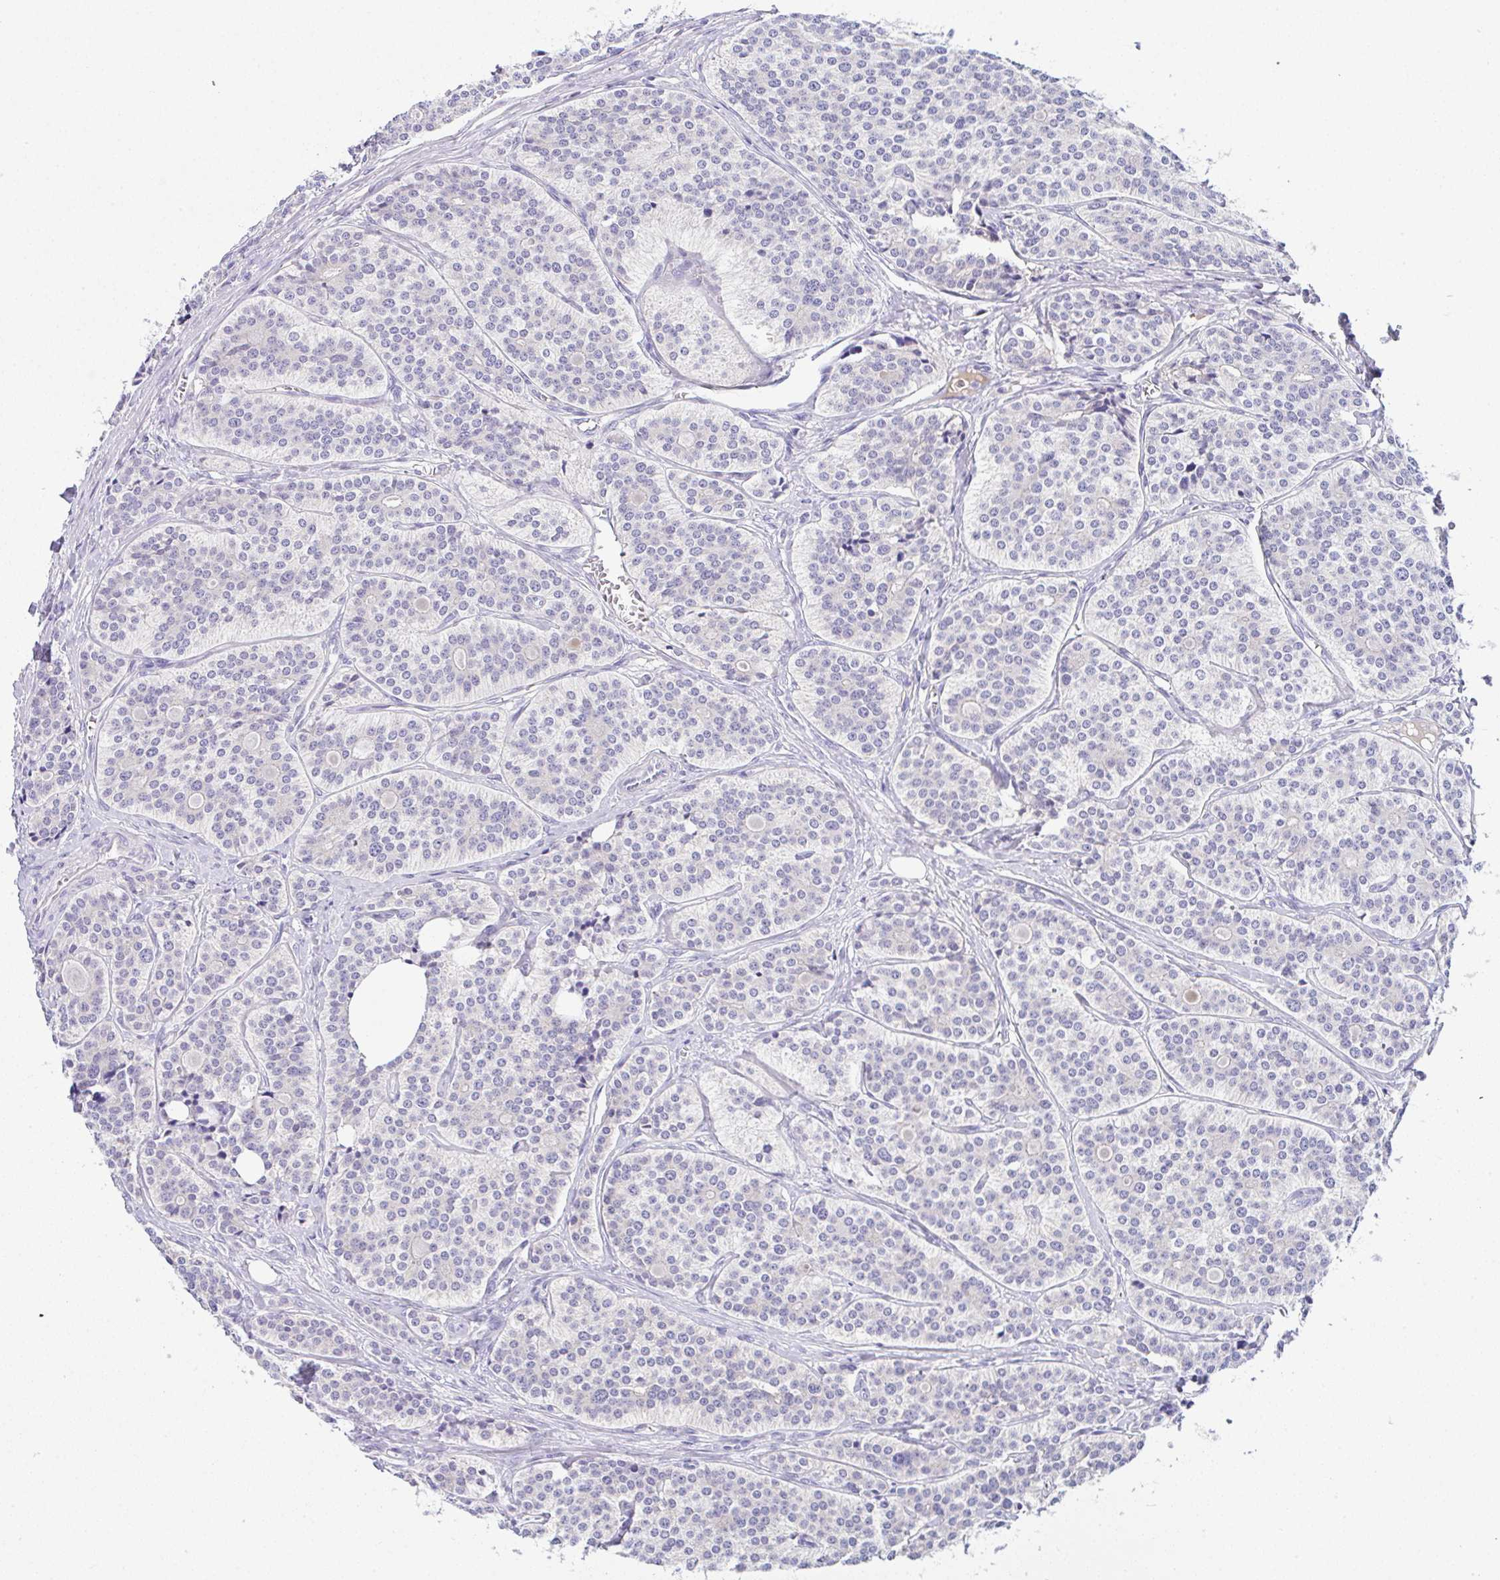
{"staining": {"intensity": "negative", "quantity": "none", "location": "none"}, "tissue": "carcinoid", "cell_type": "Tumor cells", "image_type": "cancer", "snomed": [{"axis": "morphology", "description": "Carcinoid, malignant, NOS"}, {"axis": "topography", "description": "Small intestine"}], "caption": "There is no significant expression in tumor cells of carcinoid.", "gene": "SERPINE3", "patient": {"sex": "male", "age": 63}}